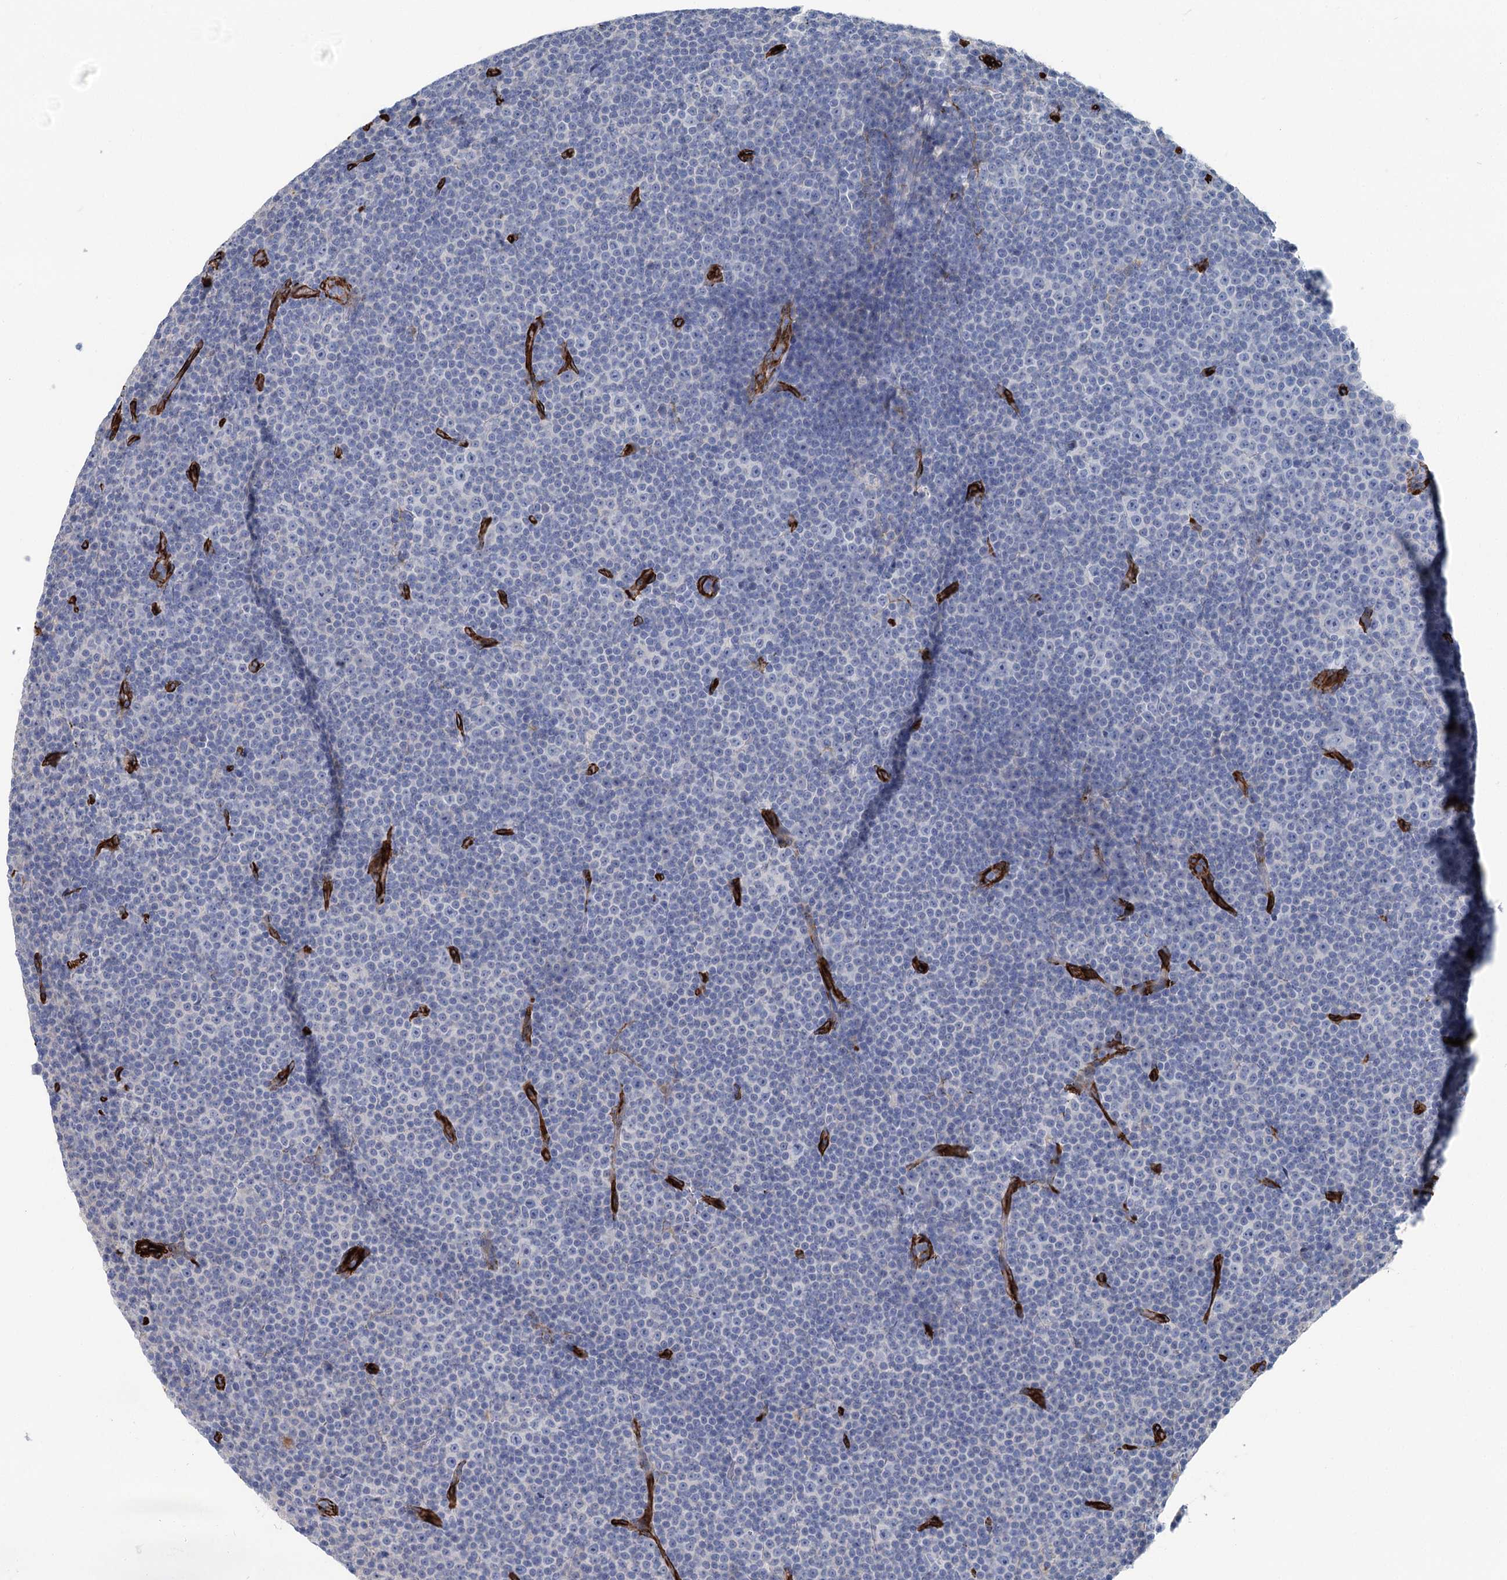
{"staining": {"intensity": "negative", "quantity": "none", "location": "none"}, "tissue": "lymphoma", "cell_type": "Tumor cells", "image_type": "cancer", "snomed": [{"axis": "morphology", "description": "Malignant lymphoma, non-Hodgkin's type, Low grade"}, {"axis": "topography", "description": "Lymph node"}], "caption": "Immunohistochemistry (IHC) of human low-grade malignant lymphoma, non-Hodgkin's type shows no expression in tumor cells.", "gene": "IQSEC1", "patient": {"sex": "female", "age": 67}}